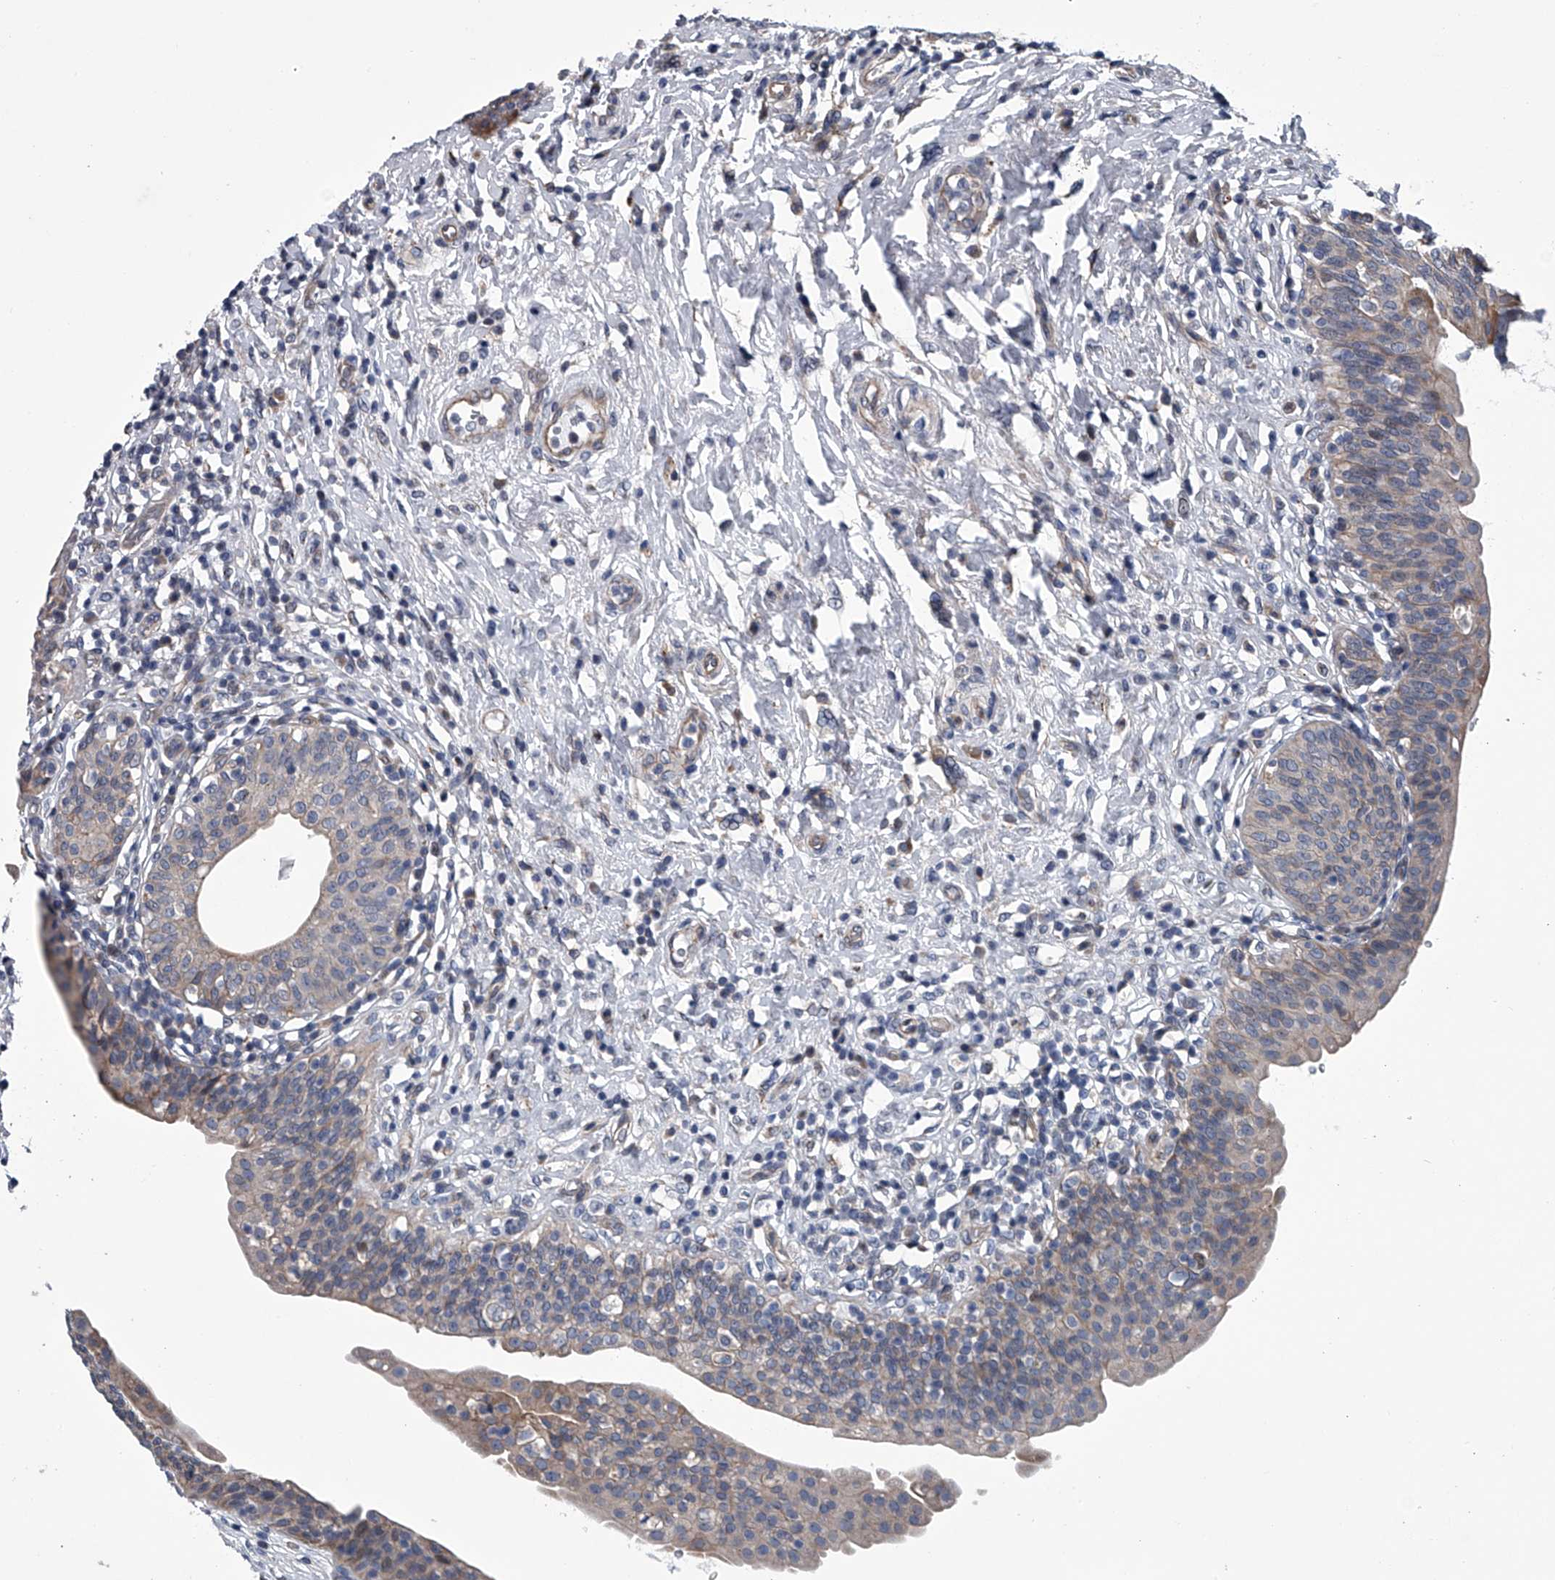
{"staining": {"intensity": "negative", "quantity": "none", "location": "none"}, "tissue": "urinary bladder", "cell_type": "Urothelial cells", "image_type": "normal", "snomed": [{"axis": "morphology", "description": "Normal tissue, NOS"}, {"axis": "topography", "description": "Urinary bladder"}], "caption": "This histopathology image is of benign urinary bladder stained with immunohistochemistry (IHC) to label a protein in brown with the nuclei are counter-stained blue. There is no staining in urothelial cells.", "gene": "ABCG1", "patient": {"sex": "male", "age": 83}}